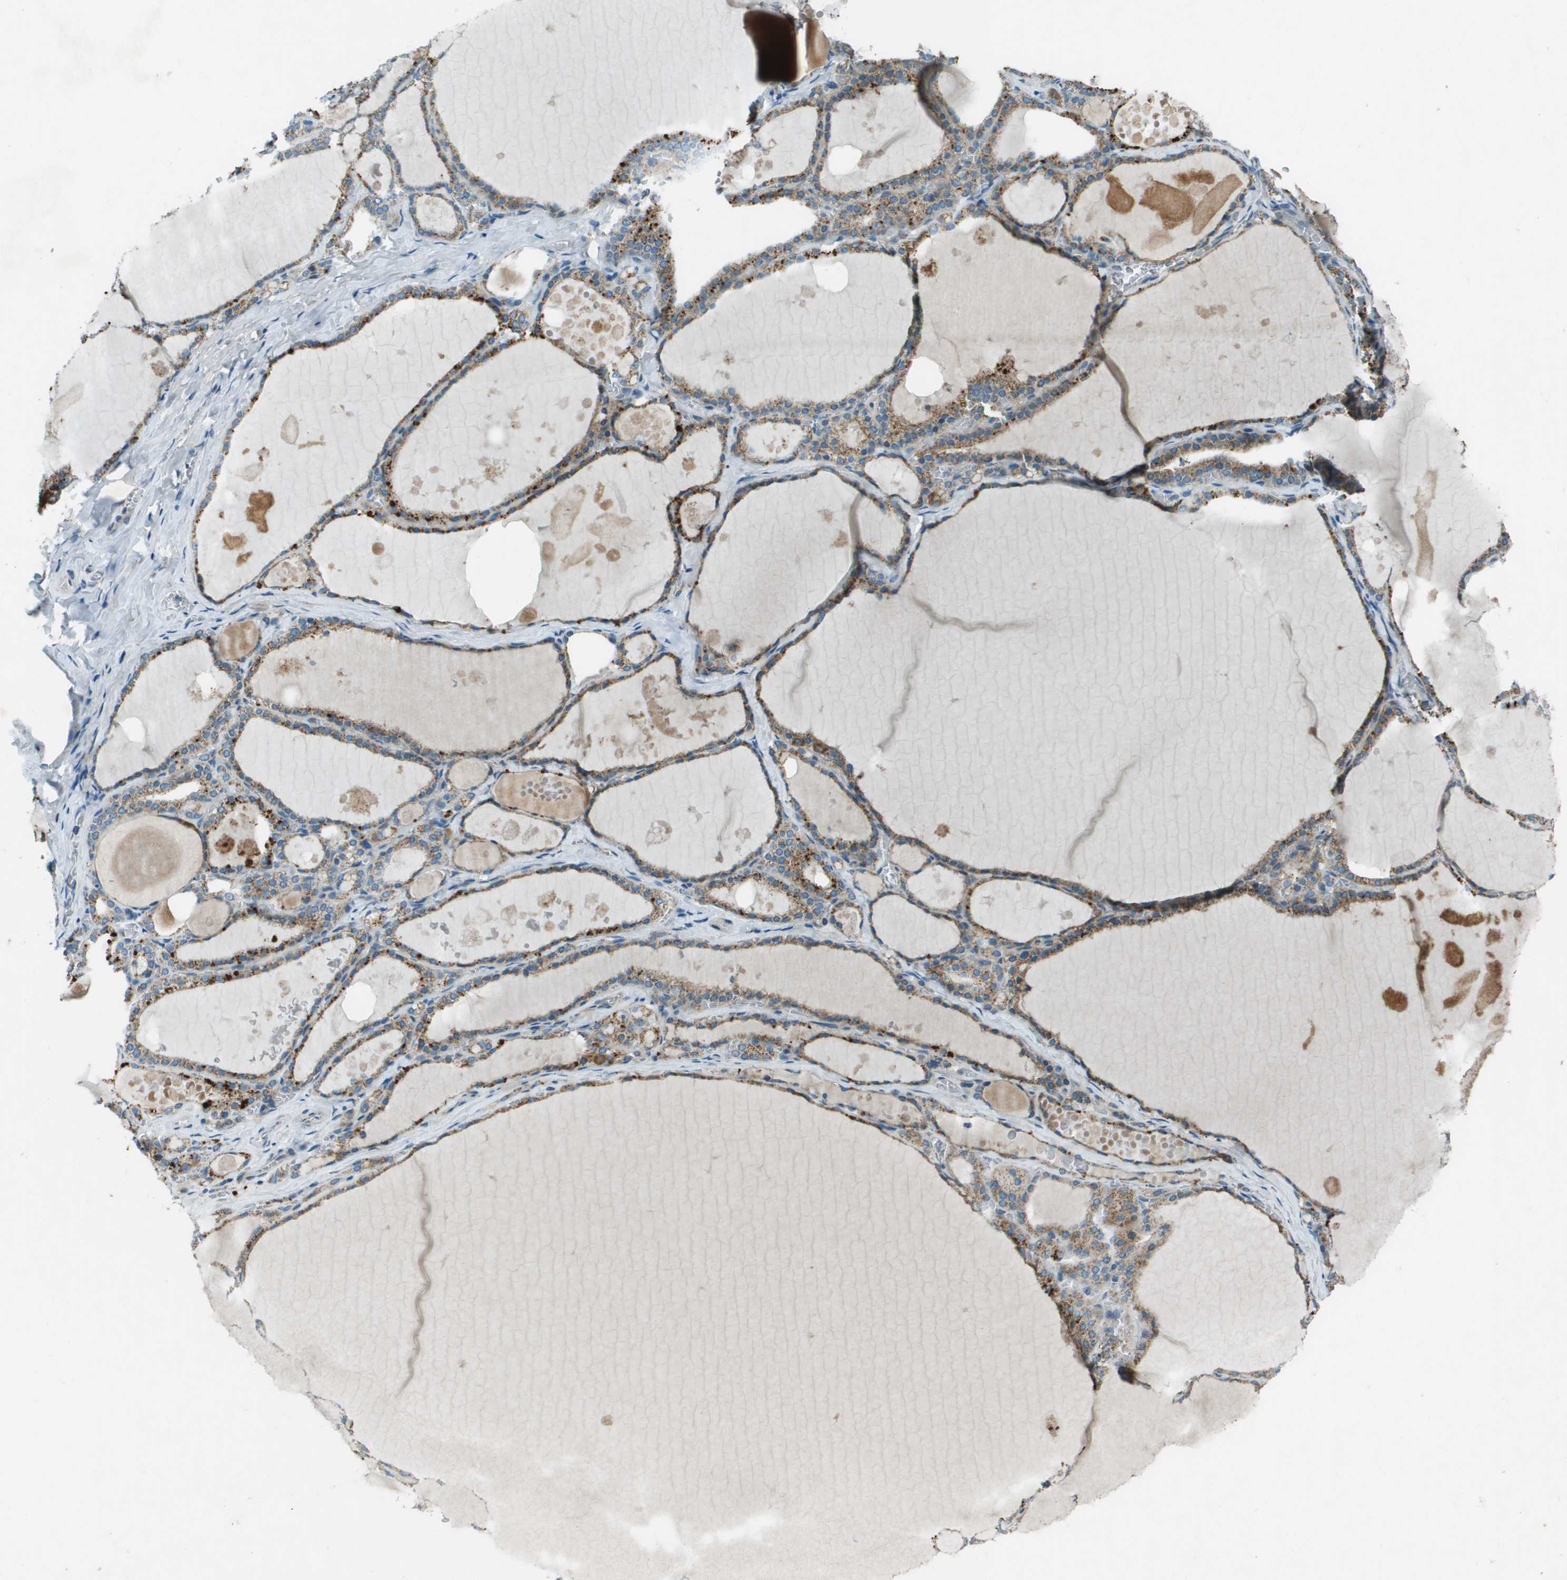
{"staining": {"intensity": "moderate", "quantity": ">75%", "location": "cytoplasmic/membranous"}, "tissue": "thyroid gland", "cell_type": "Glandular cells", "image_type": "normal", "snomed": [{"axis": "morphology", "description": "Normal tissue, NOS"}, {"axis": "topography", "description": "Thyroid gland"}], "caption": "DAB (3,3'-diaminobenzidine) immunohistochemical staining of benign human thyroid gland displays moderate cytoplasmic/membranous protein positivity in about >75% of glandular cells.", "gene": "MIGA1", "patient": {"sex": "male", "age": 56}}